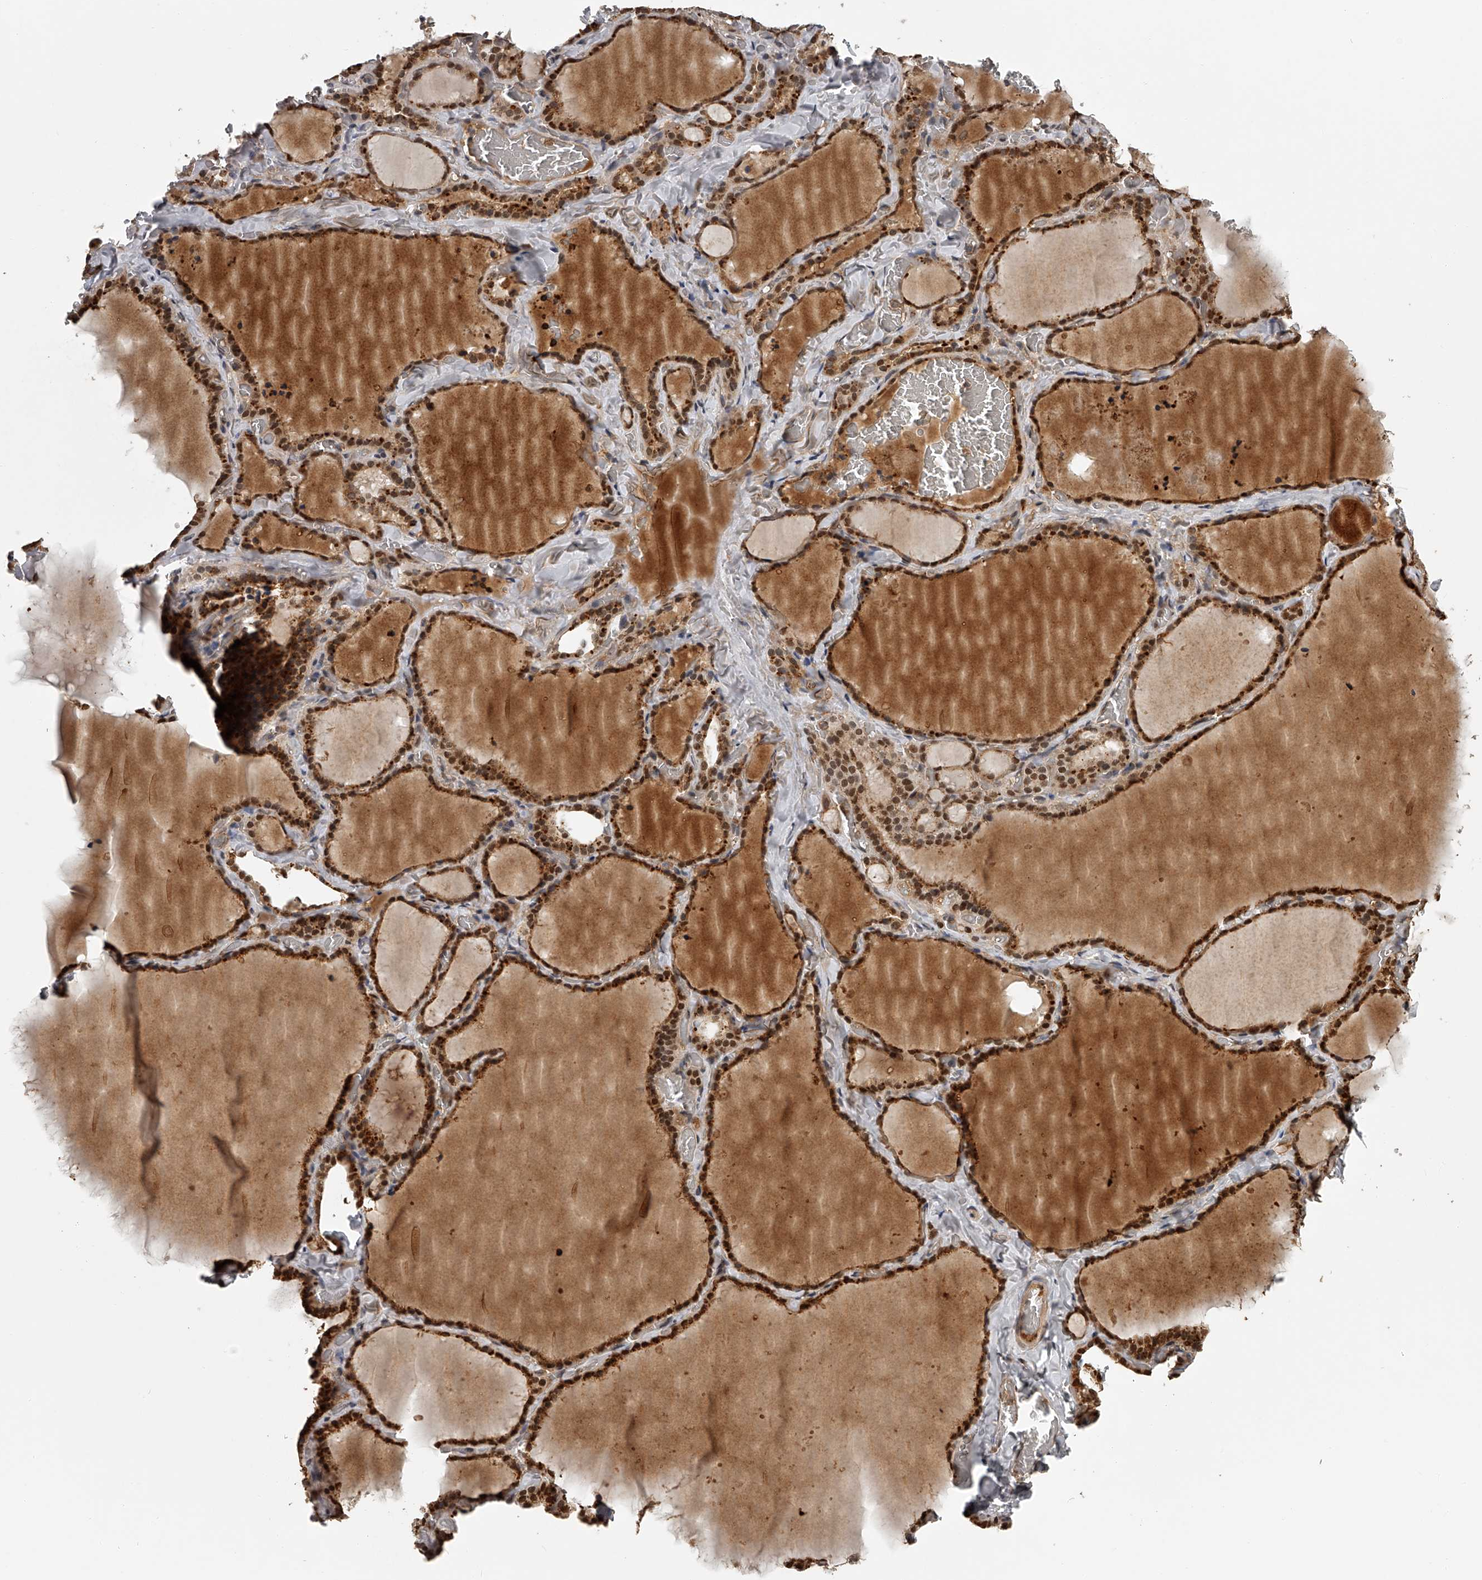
{"staining": {"intensity": "strong", "quantity": ">75%", "location": "cytoplasmic/membranous,nuclear"}, "tissue": "thyroid gland", "cell_type": "Glandular cells", "image_type": "normal", "snomed": [{"axis": "morphology", "description": "Normal tissue, NOS"}, {"axis": "topography", "description": "Thyroid gland"}], "caption": "Glandular cells demonstrate high levels of strong cytoplasmic/membranous,nuclear staining in about >75% of cells in normal human thyroid gland.", "gene": "PLEKHG1", "patient": {"sex": "female", "age": 22}}